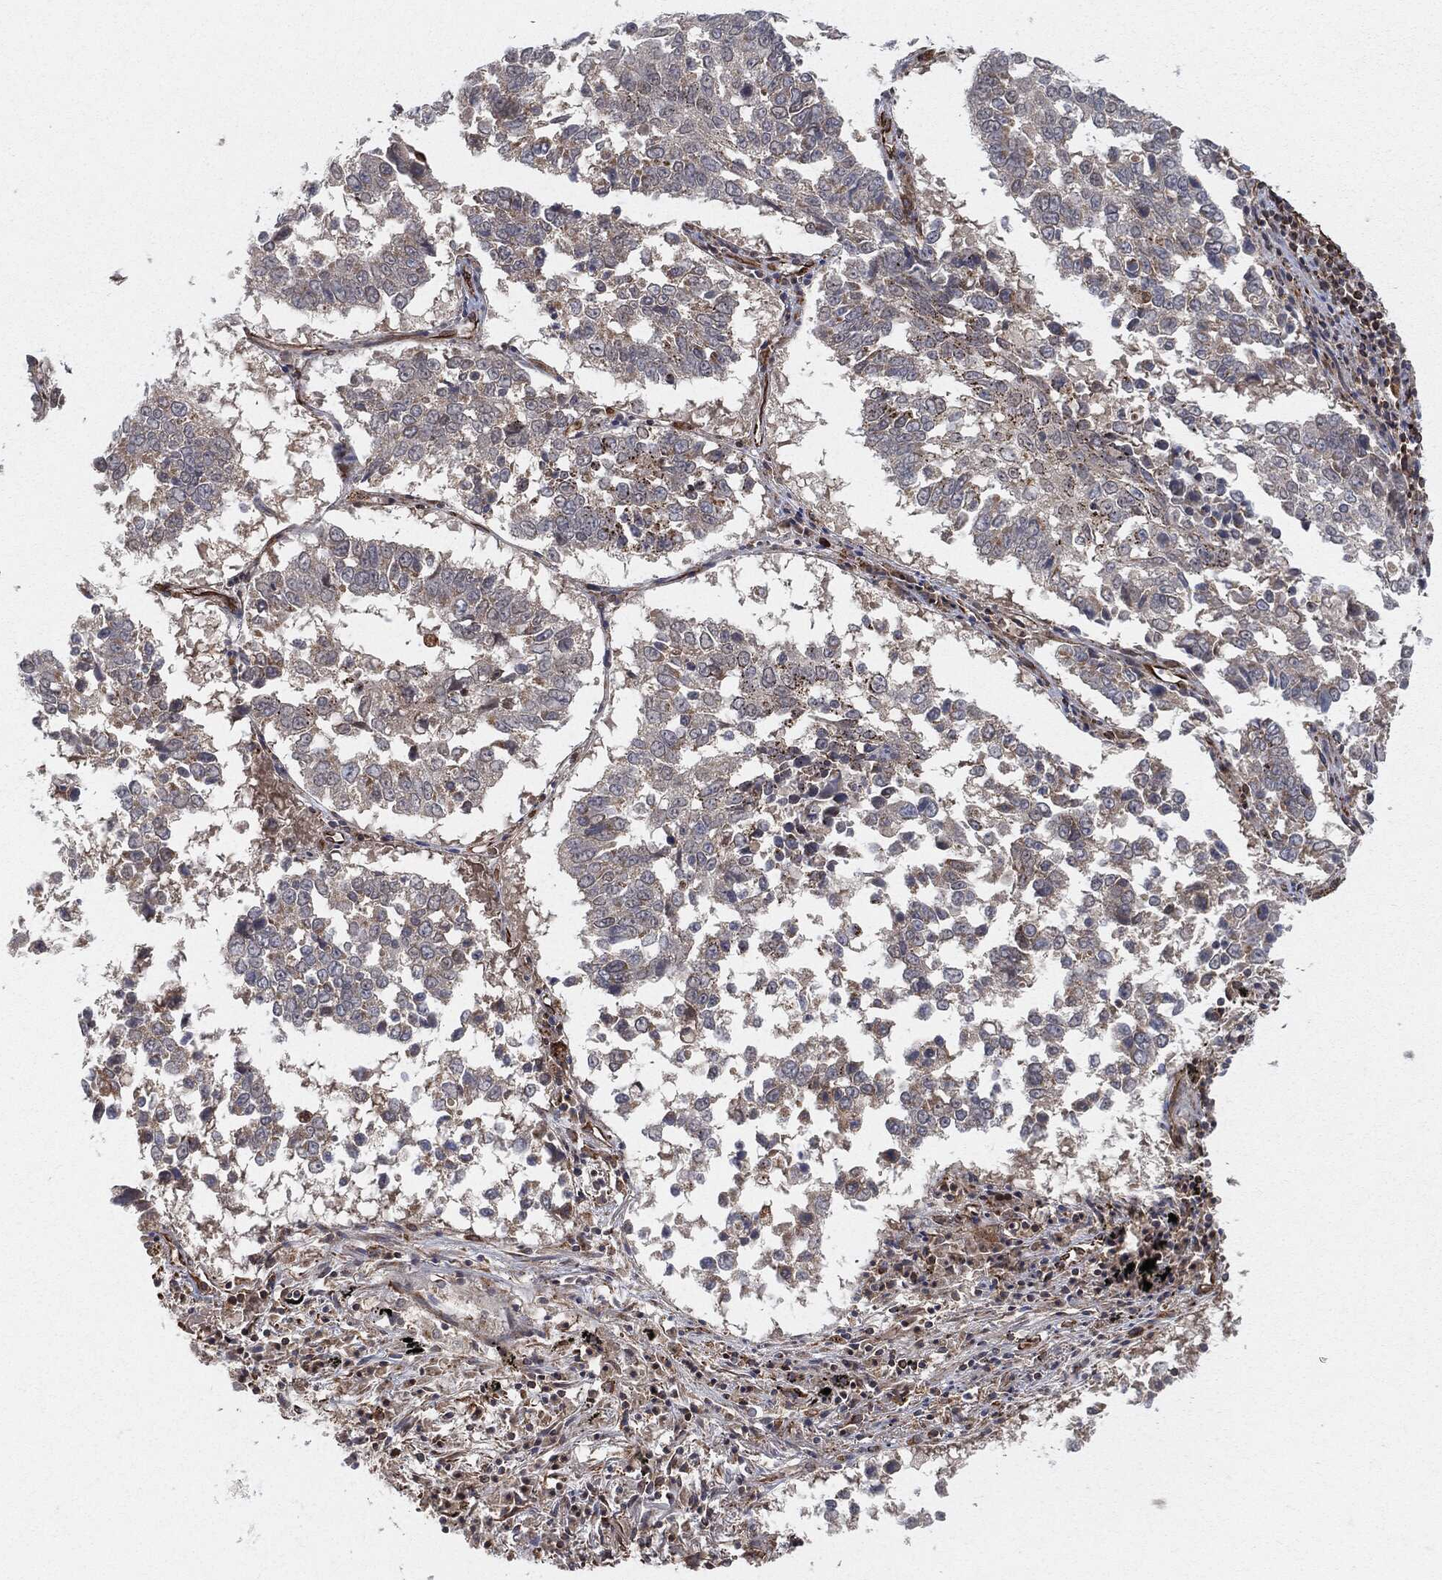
{"staining": {"intensity": "negative", "quantity": "none", "location": "none"}, "tissue": "lung cancer", "cell_type": "Tumor cells", "image_type": "cancer", "snomed": [{"axis": "morphology", "description": "Squamous cell carcinoma, NOS"}, {"axis": "topography", "description": "Lung"}], "caption": "There is no significant expression in tumor cells of lung cancer (squamous cell carcinoma).", "gene": "TP53RK", "patient": {"sex": "male", "age": 82}}